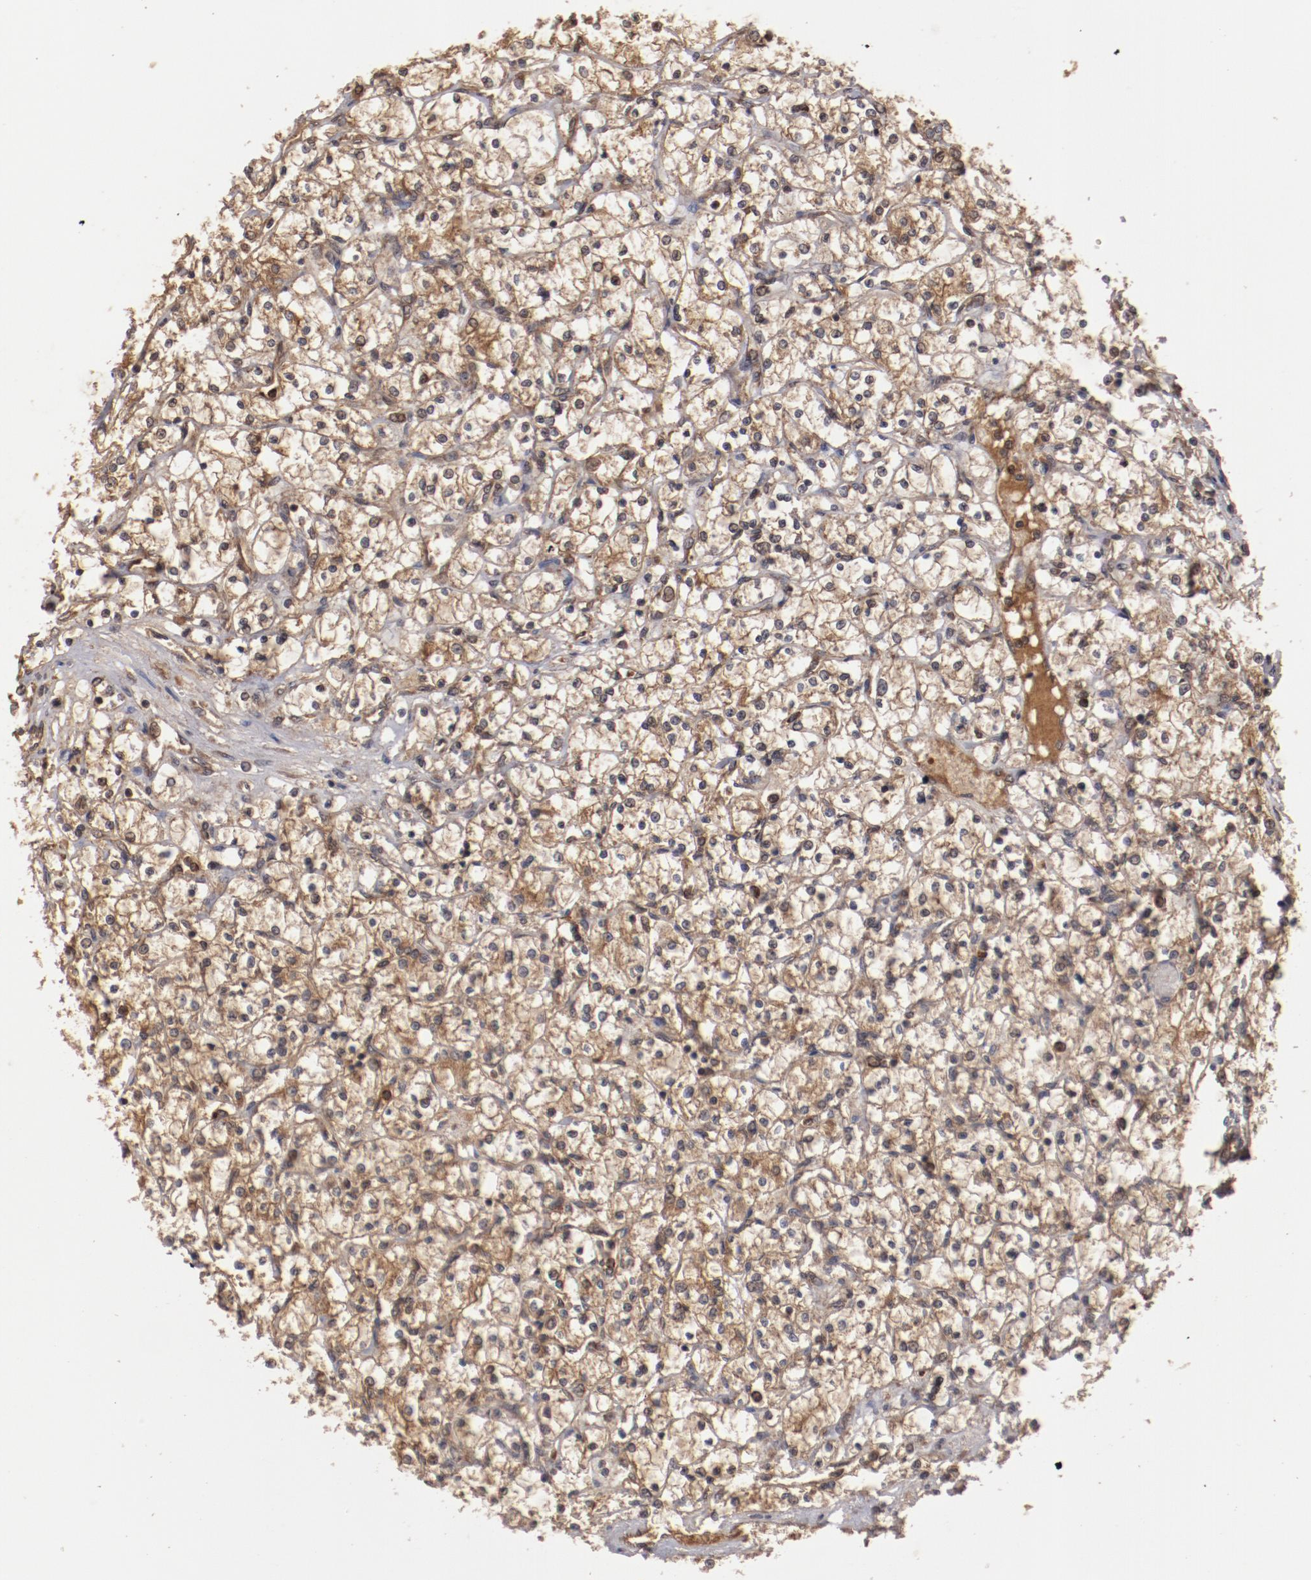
{"staining": {"intensity": "moderate", "quantity": ">75%", "location": "cytoplasmic/membranous"}, "tissue": "renal cancer", "cell_type": "Tumor cells", "image_type": "cancer", "snomed": [{"axis": "morphology", "description": "Adenocarcinoma, NOS"}, {"axis": "topography", "description": "Kidney"}], "caption": "DAB immunohistochemical staining of adenocarcinoma (renal) demonstrates moderate cytoplasmic/membranous protein expression in approximately >75% of tumor cells.", "gene": "TENM1", "patient": {"sex": "male", "age": 61}}